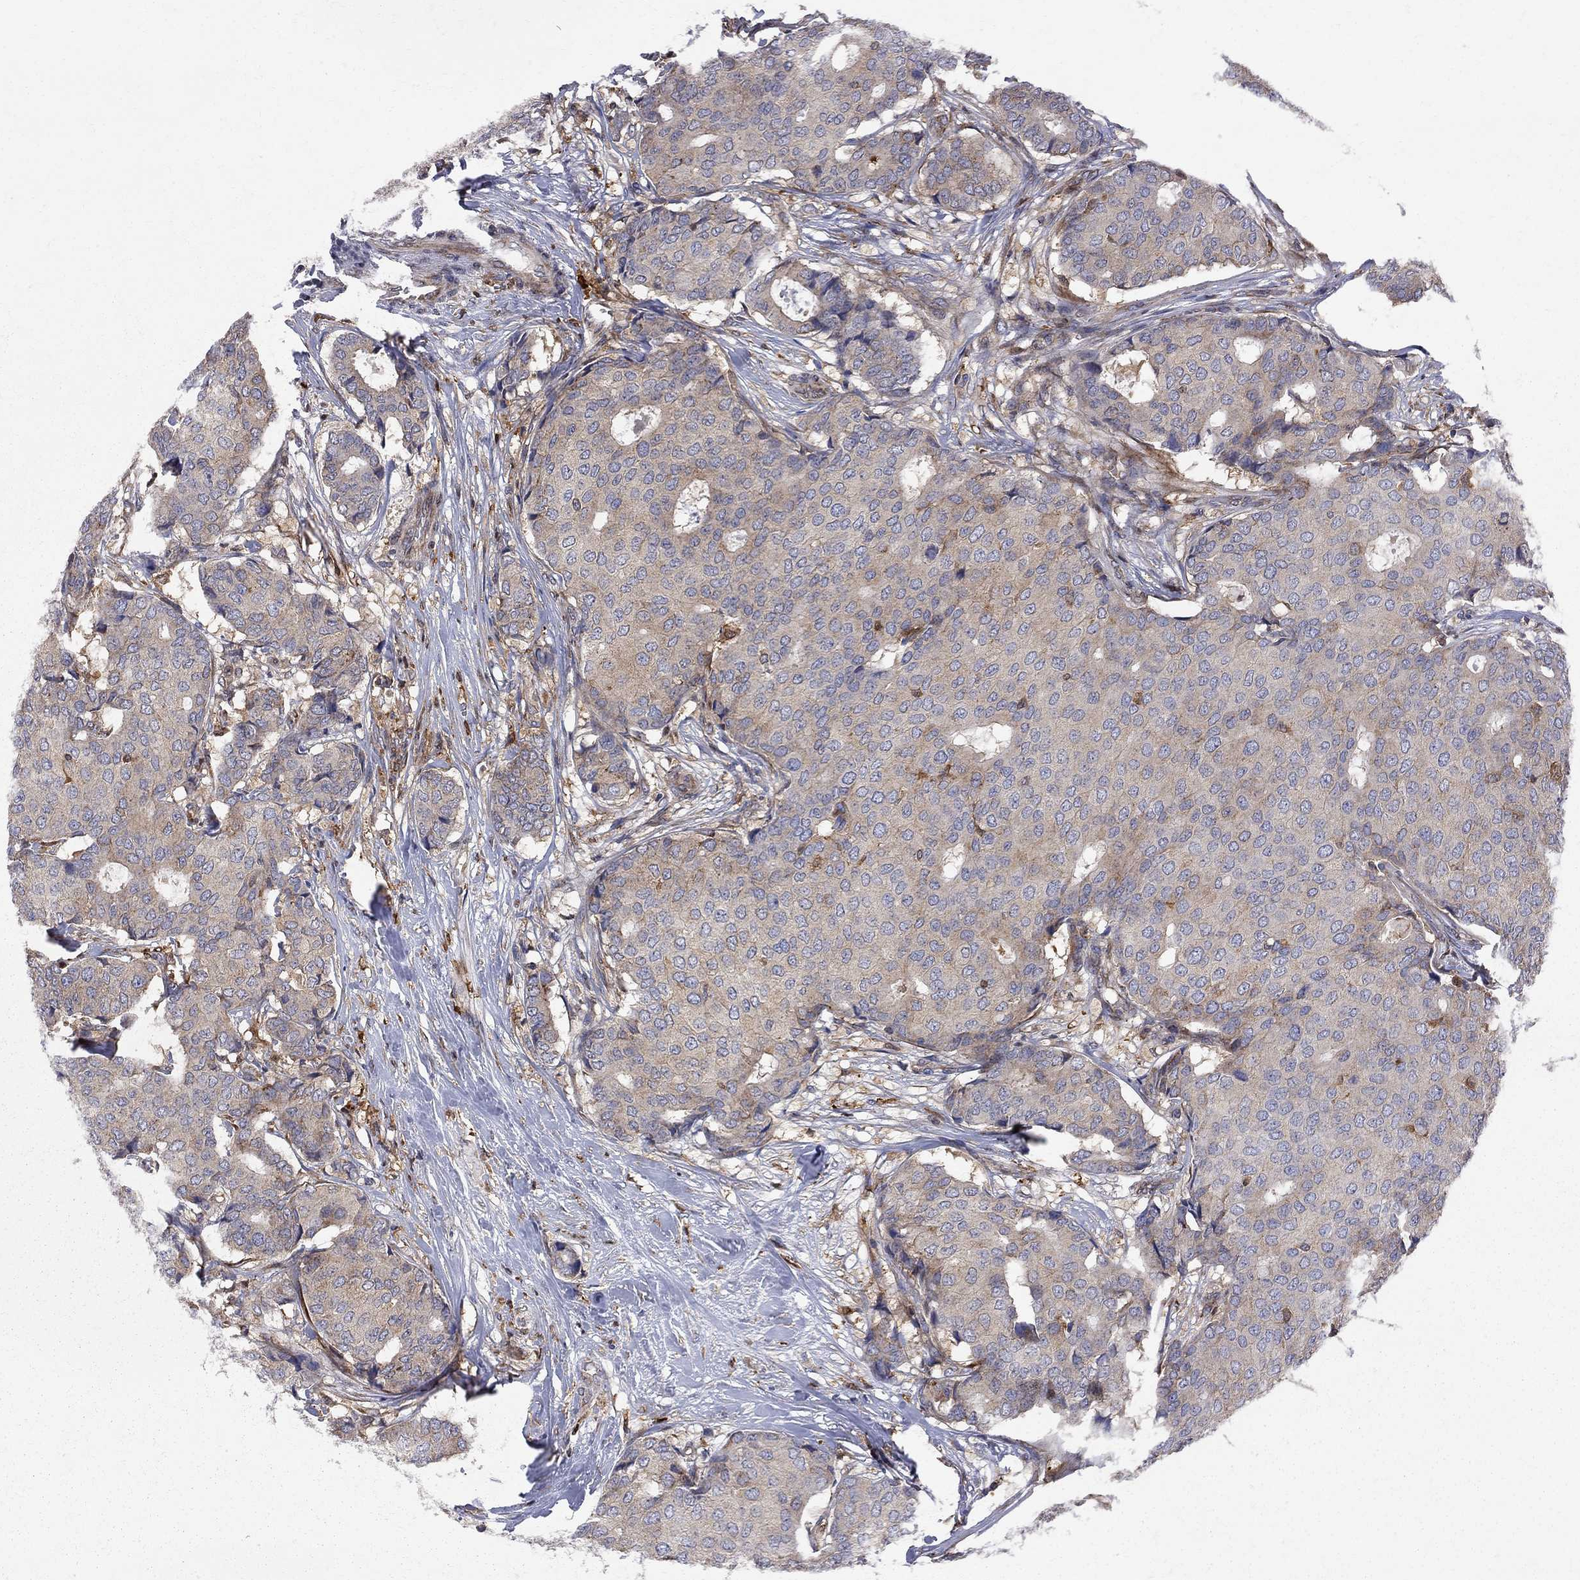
{"staining": {"intensity": "weak", "quantity": "25%-75%", "location": "cytoplasmic/membranous"}, "tissue": "breast cancer", "cell_type": "Tumor cells", "image_type": "cancer", "snomed": [{"axis": "morphology", "description": "Duct carcinoma"}, {"axis": "topography", "description": "Breast"}], "caption": "This photomicrograph shows breast cancer stained with immunohistochemistry to label a protein in brown. The cytoplasmic/membranous of tumor cells show weak positivity for the protein. Nuclei are counter-stained blue.", "gene": "MTHFR", "patient": {"sex": "female", "age": 75}}